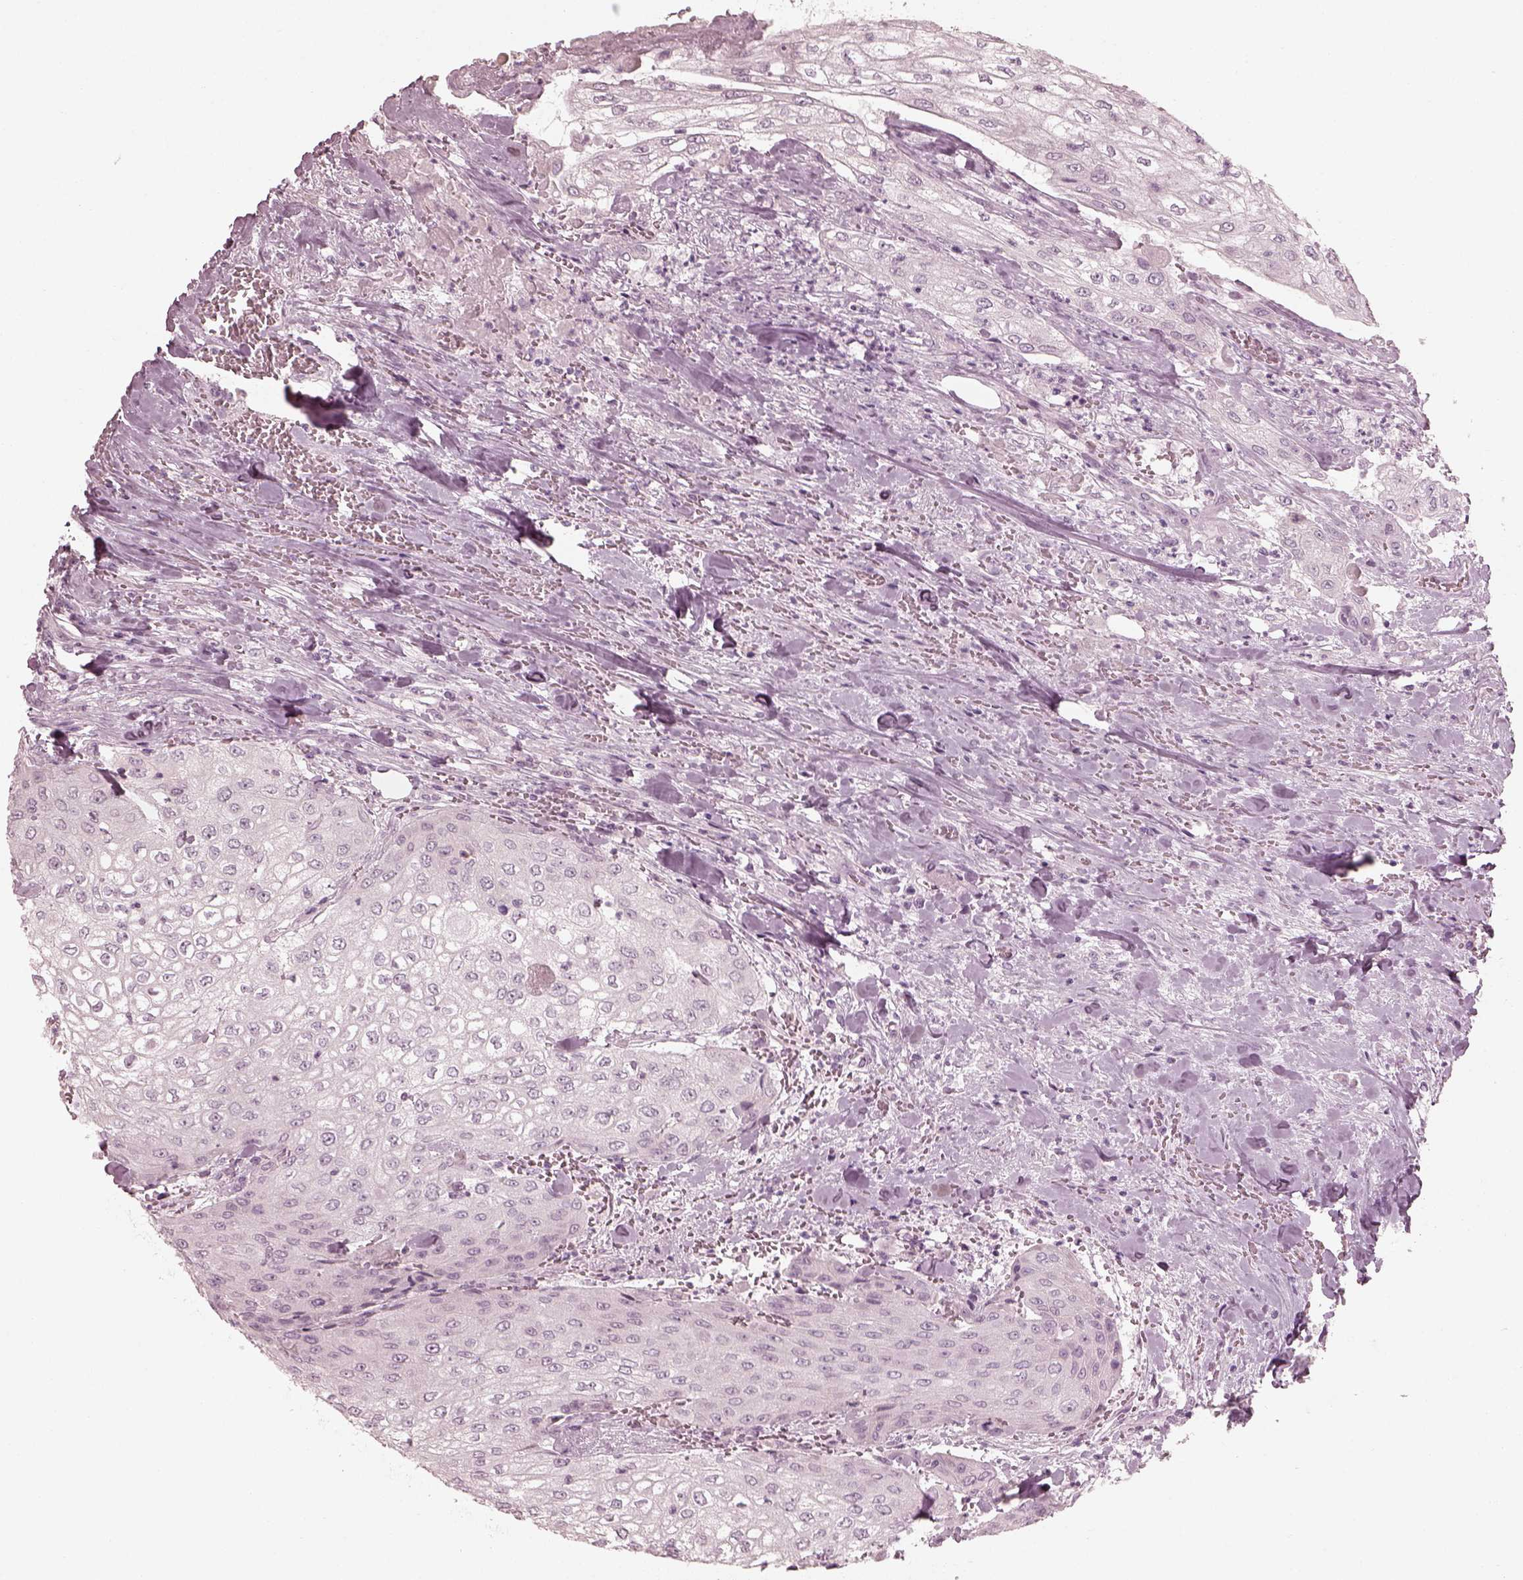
{"staining": {"intensity": "negative", "quantity": "none", "location": "none"}, "tissue": "urothelial cancer", "cell_type": "Tumor cells", "image_type": "cancer", "snomed": [{"axis": "morphology", "description": "Urothelial carcinoma, High grade"}, {"axis": "topography", "description": "Urinary bladder"}], "caption": "High magnification brightfield microscopy of high-grade urothelial carcinoma stained with DAB (3,3'-diaminobenzidine) (brown) and counterstained with hematoxylin (blue): tumor cells show no significant expression.", "gene": "SAXO2", "patient": {"sex": "male", "age": 62}}